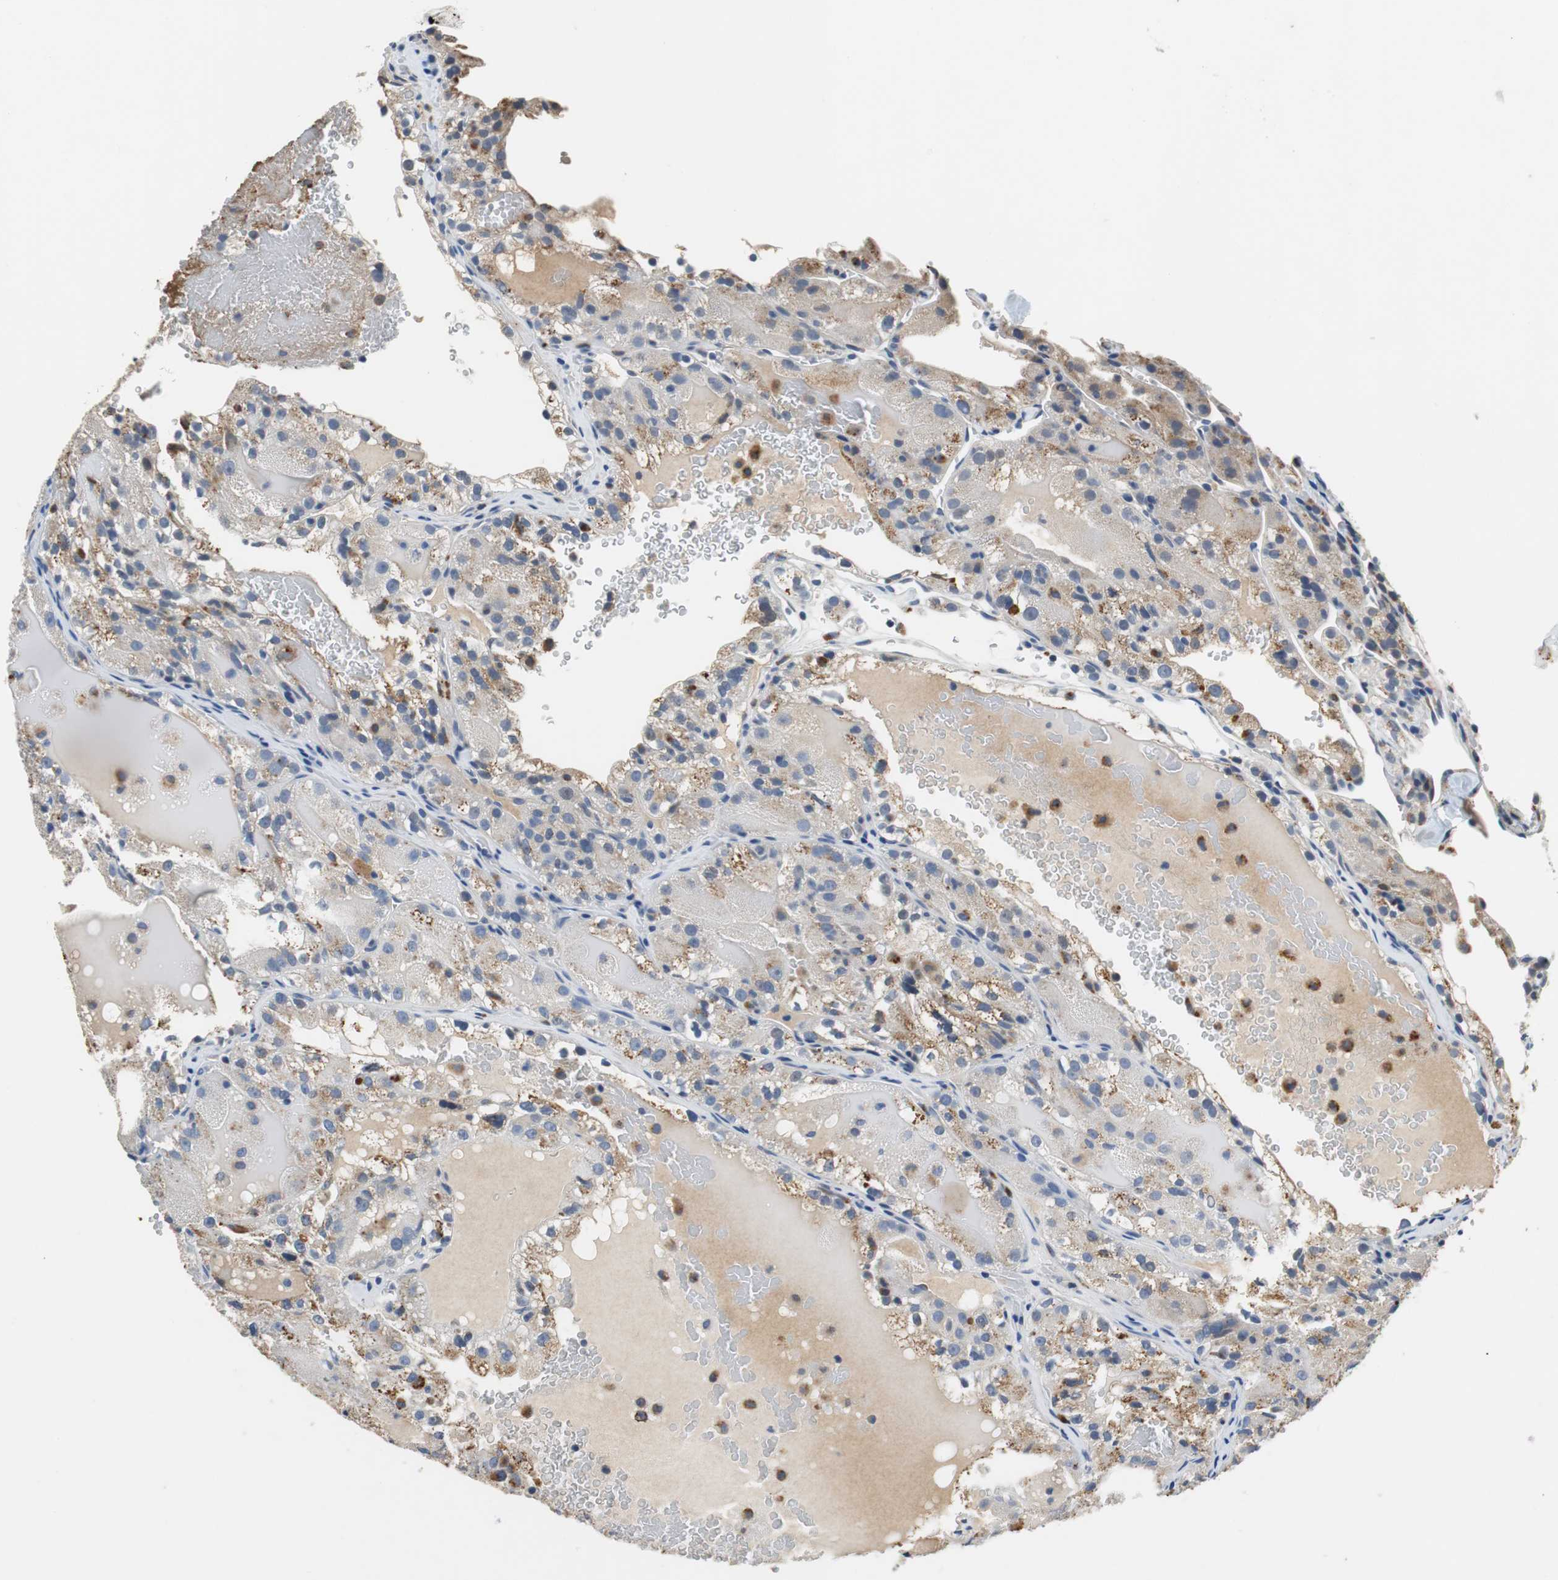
{"staining": {"intensity": "weak", "quantity": "25%-75%", "location": "cytoplasmic/membranous"}, "tissue": "renal cancer", "cell_type": "Tumor cells", "image_type": "cancer", "snomed": [{"axis": "morphology", "description": "Normal tissue, NOS"}, {"axis": "morphology", "description": "Adenocarcinoma, NOS"}, {"axis": "topography", "description": "Kidney"}], "caption": "DAB immunohistochemical staining of human renal cancer (adenocarcinoma) reveals weak cytoplasmic/membranous protein staining in about 25%-75% of tumor cells.", "gene": "NLGN1", "patient": {"sex": "male", "age": 61}}